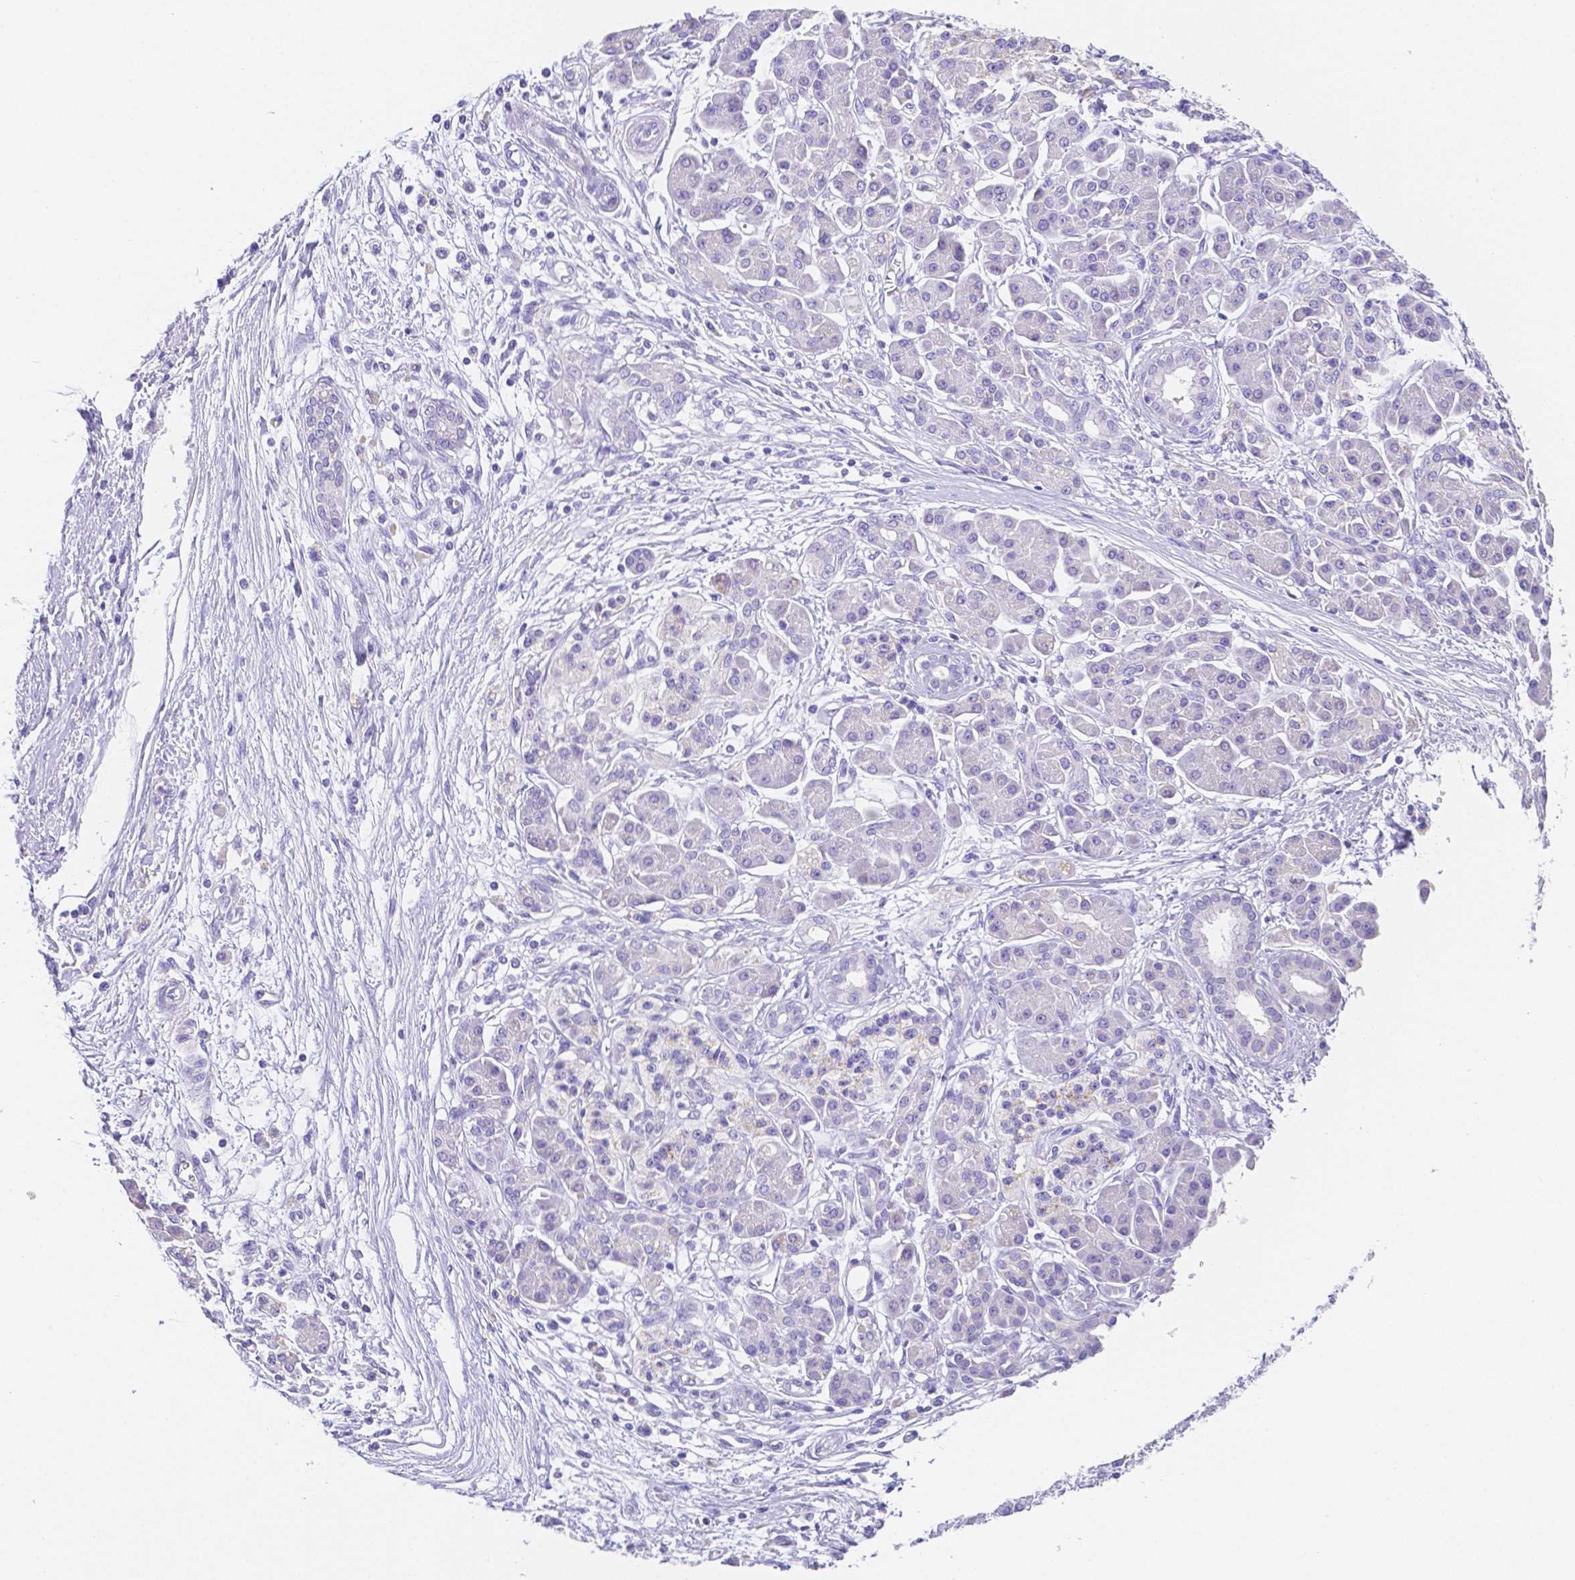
{"staining": {"intensity": "negative", "quantity": "none", "location": "none"}, "tissue": "pancreatic cancer", "cell_type": "Tumor cells", "image_type": "cancer", "snomed": [{"axis": "morphology", "description": "Adenocarcinoma, NOS"}, {"axis": "topography", "description": "Pancreas"}], "caption": "This histopathology image is of pancreatic cancer stained with immunohistochemistry (IHC) to label a protein in brown with the nuclei are counter-stained blue. There is no positivity in tumor cells. The staining was performed using DAB to visualize the protein expression in brown, while the nuclei were stained in blue with hematoxylin (Magnification: 20x).", "gene": "ZG16B", "patient": {"sex": "female", "age": 77}}